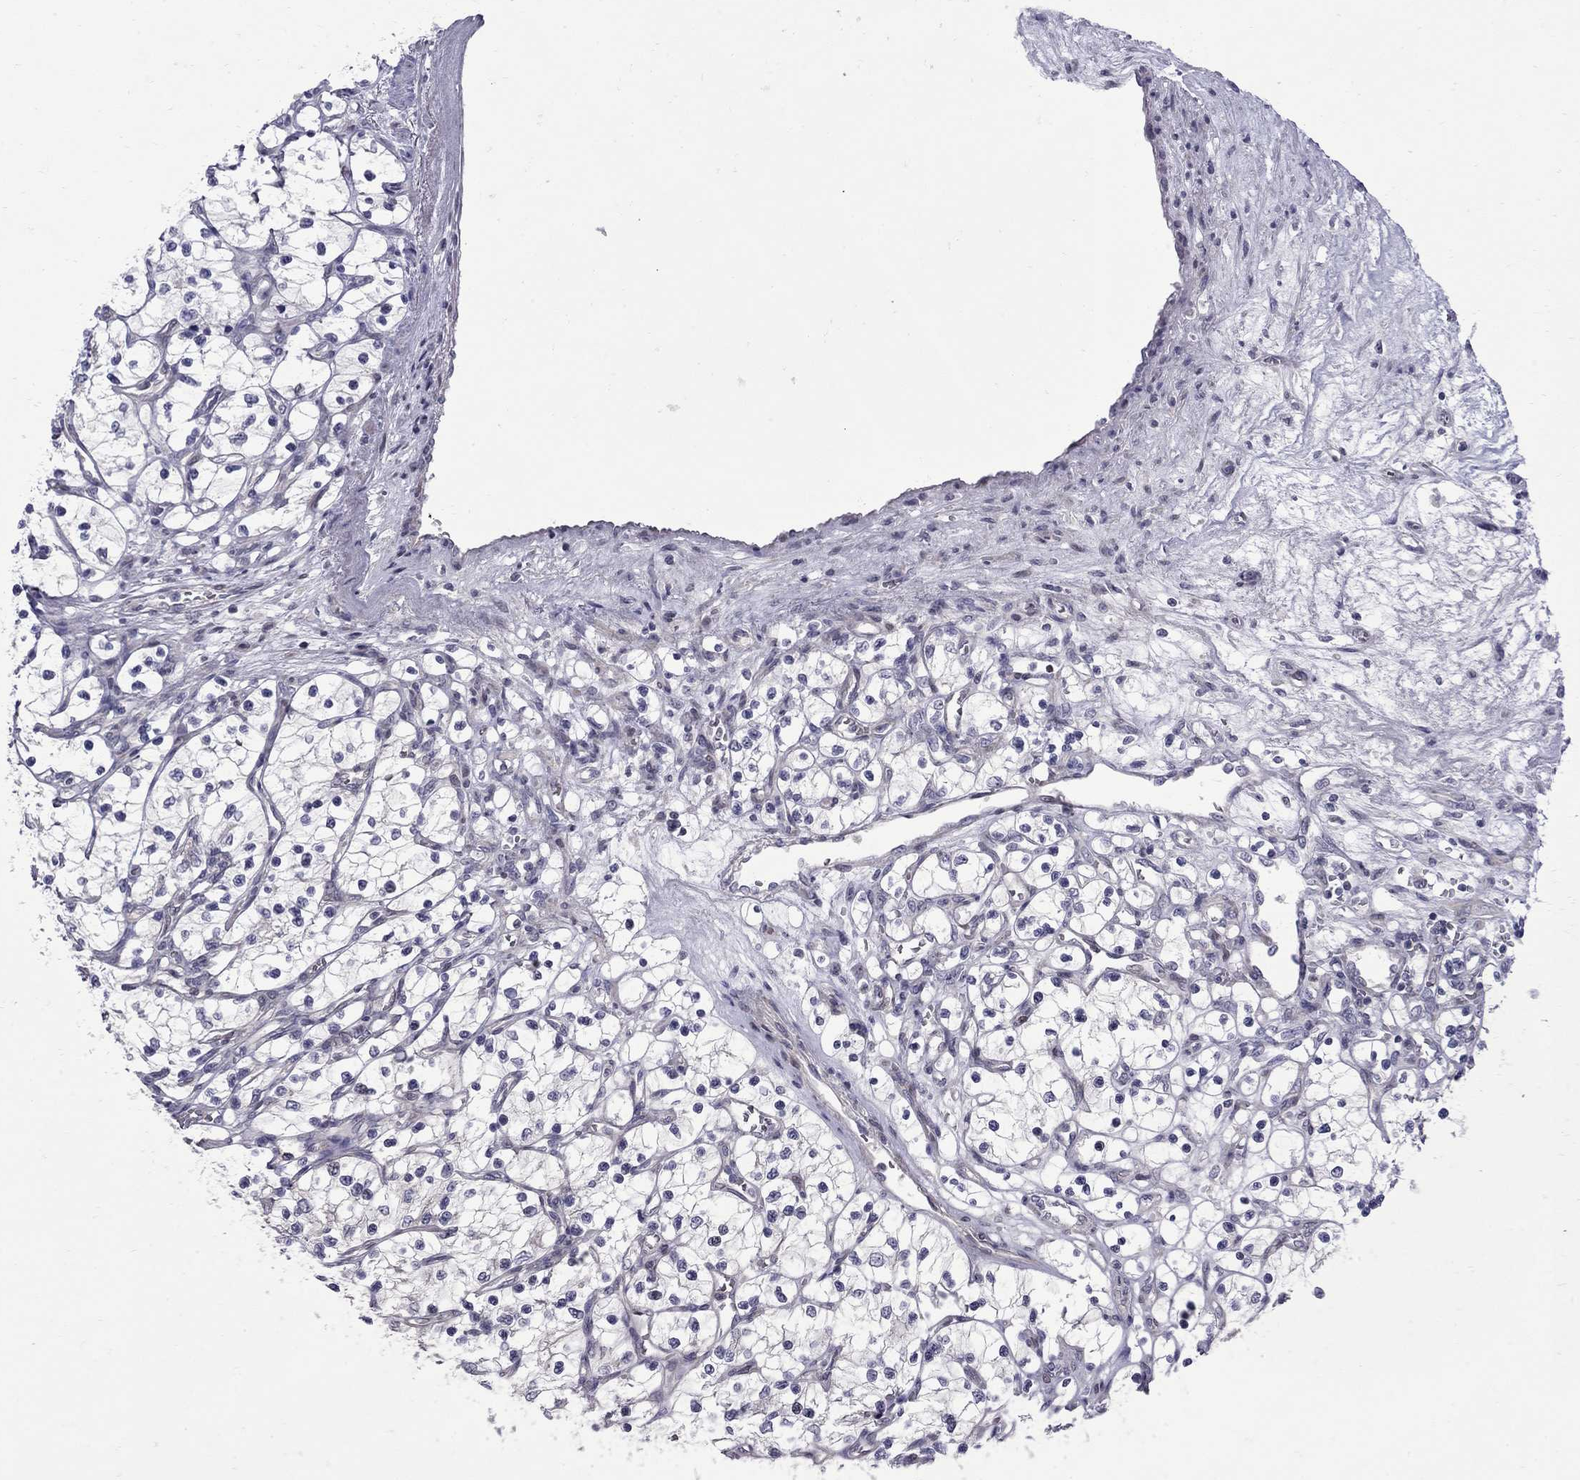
{"staining": {"intensity": "negative", "quantity": "none", "location": "none"}, "tissue": "renal cancer", "cell_type": "Tumor cells", "image_type": "cancer", "snomed": [{"axis": "morphology", "description": "Adenocarcinoma, NOS"}, {"axis": "topography", "description": "Kidney"}], "caption": "This is a histopathology image of immunohistochemistry (IHC) staining of renal adenocarcinoma, which shows no staining in tumor cells.", "gene": "NRARP", "patient": {"sex": "female", "age": 69}}